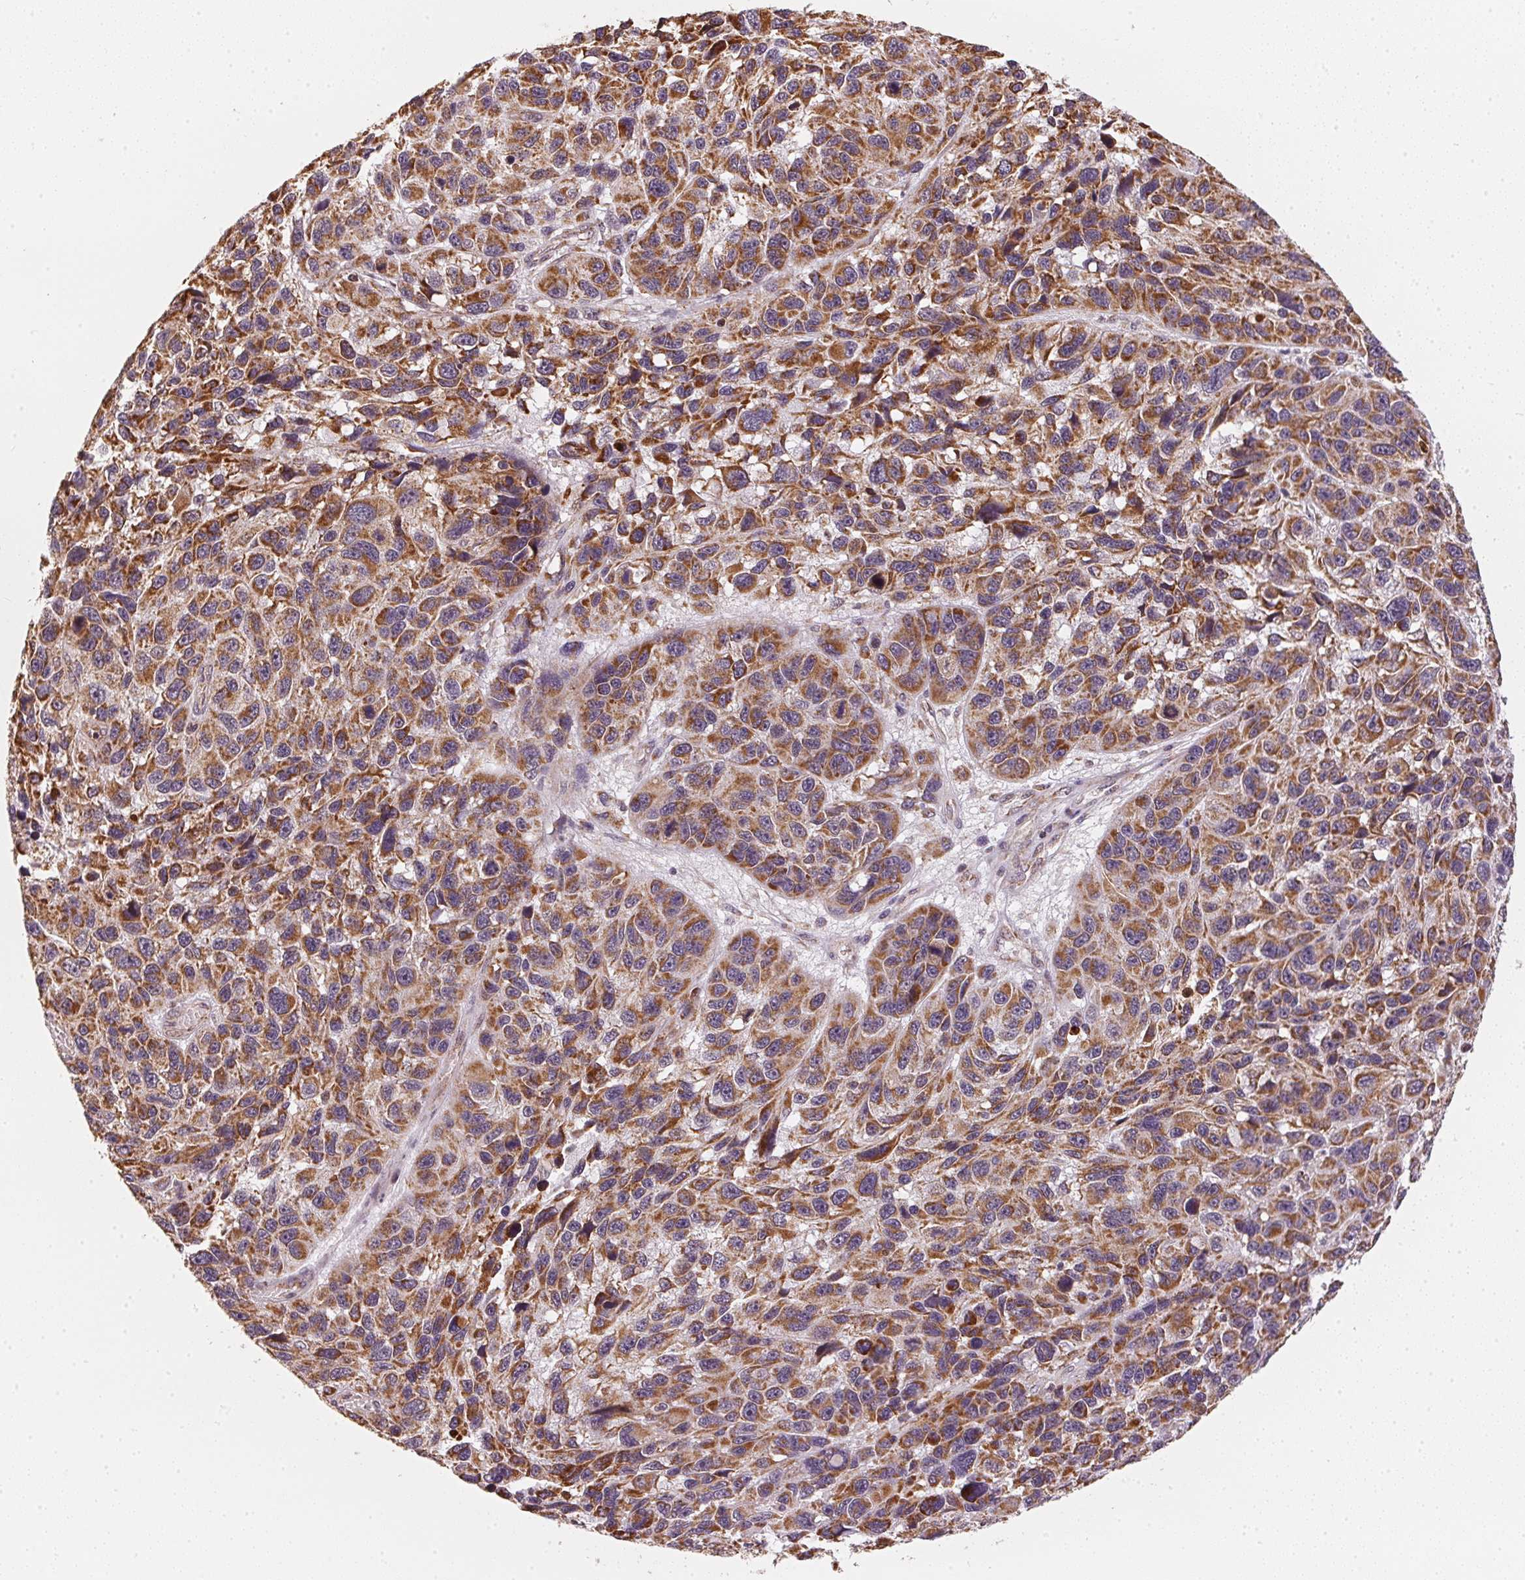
{"staining": {"intensity": "strong", "quantity": ">75%", "location": "cytoplasmic/membranous"}, "tissue": "melanoma", "cell_type": "Tumor cells", "image_type": "cancer", "snomed": [{"axis": "morphology", "description": "Malignant melanoma, NOS"}, {"axis": "topography", "description": "Skin"}], "caption": "The image displays staining of melanoma, revealing strong cytoplasmic/membranous protein staining (brown color) within tumor cells.", "gene": "MATCAP1", "patient": {"sex": "male", "age": 53}}